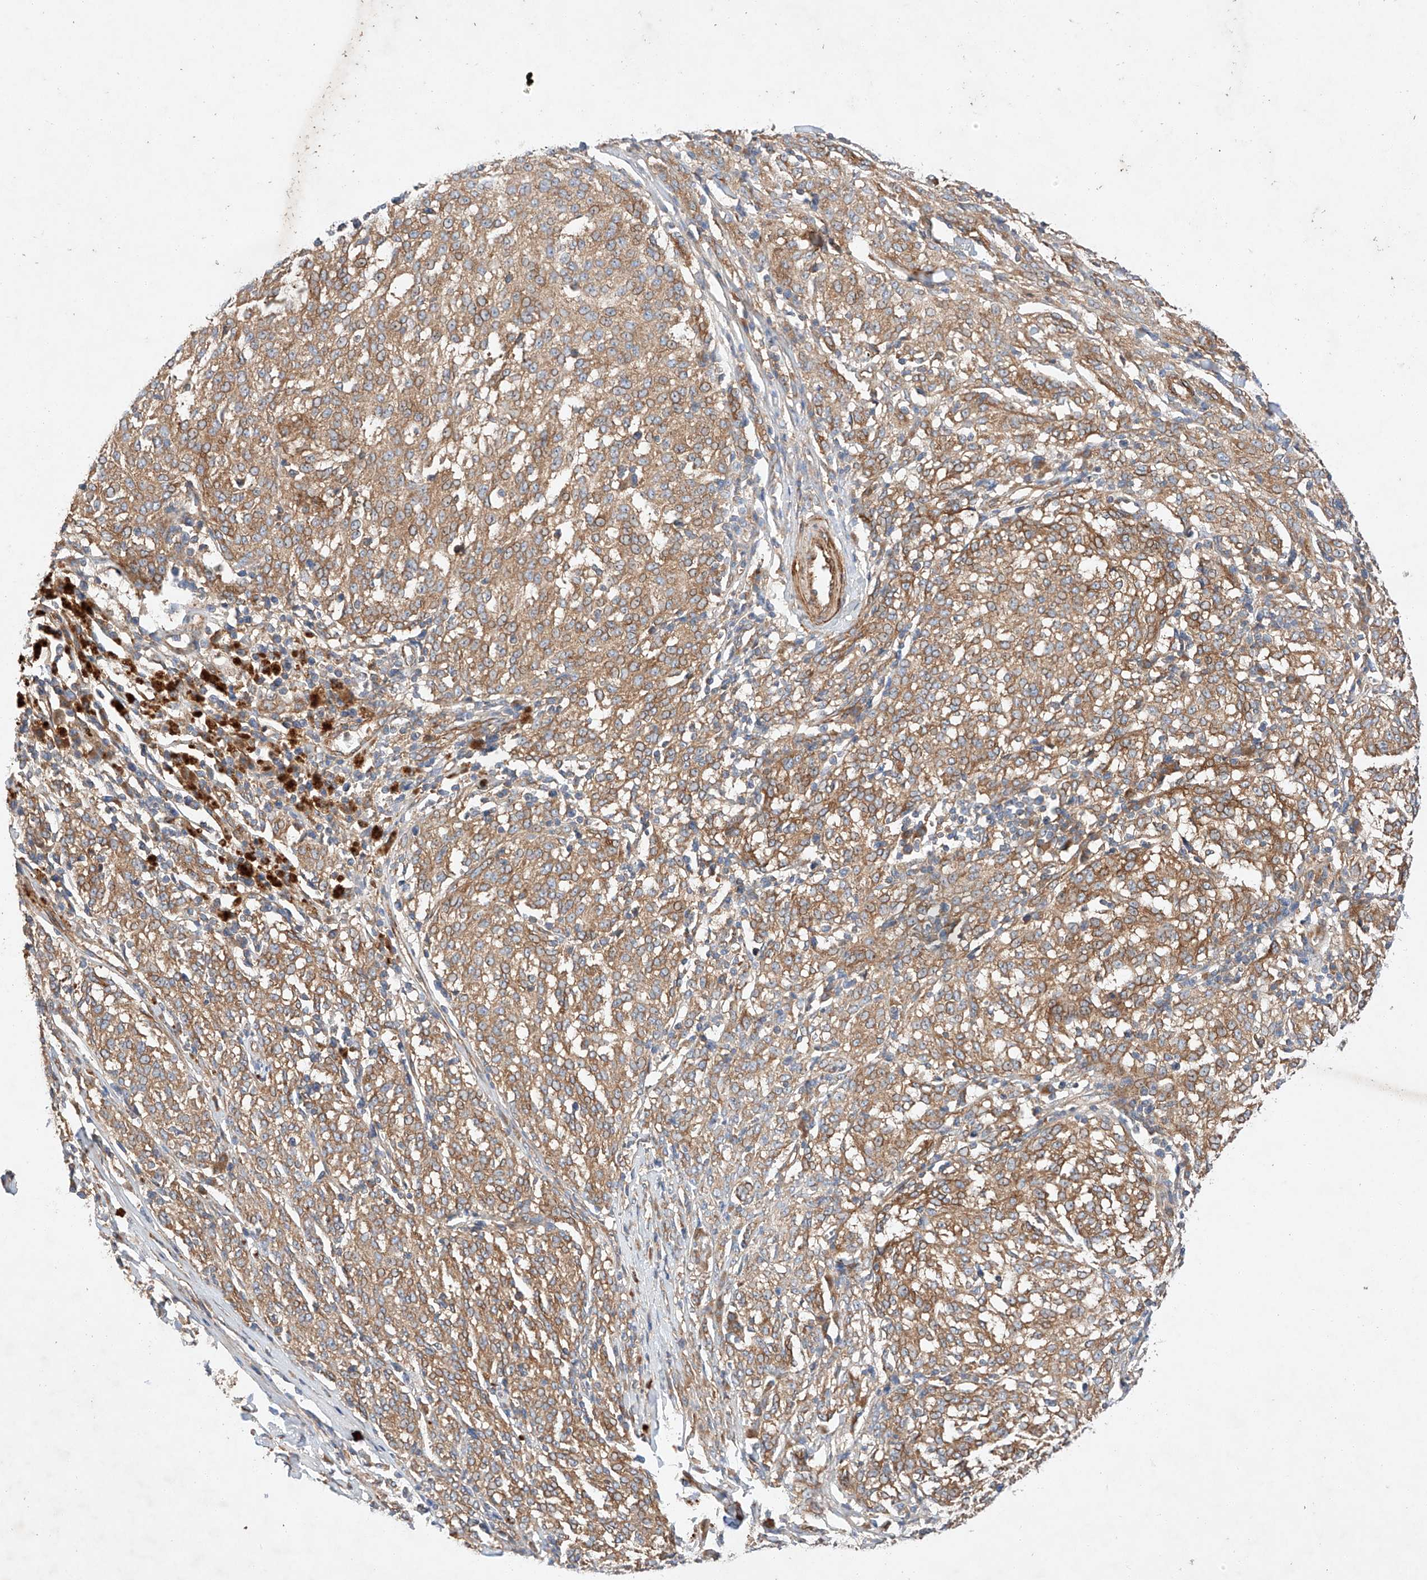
{"staining": {"intensity": "moderate", "quantity": ">75%", "location": "cytoplasmic/membranous"}, "tissue": "melanoma", "cell_type": "Tumor cells", "image_type": "cancer", "snomed": [{"axis": "morphology", "description": "Malignant melanoma, NOS"}, {"axis": "topography", "description": "Skin"}], "caption": "Approximately >75% of tumor cells in melanoma display moderate cytoplasmic/membranous protein expression as visualized by brown immunohistochemical staining.", "gene": "RAB23", "patient": {"sex": "female", "age": 72}}